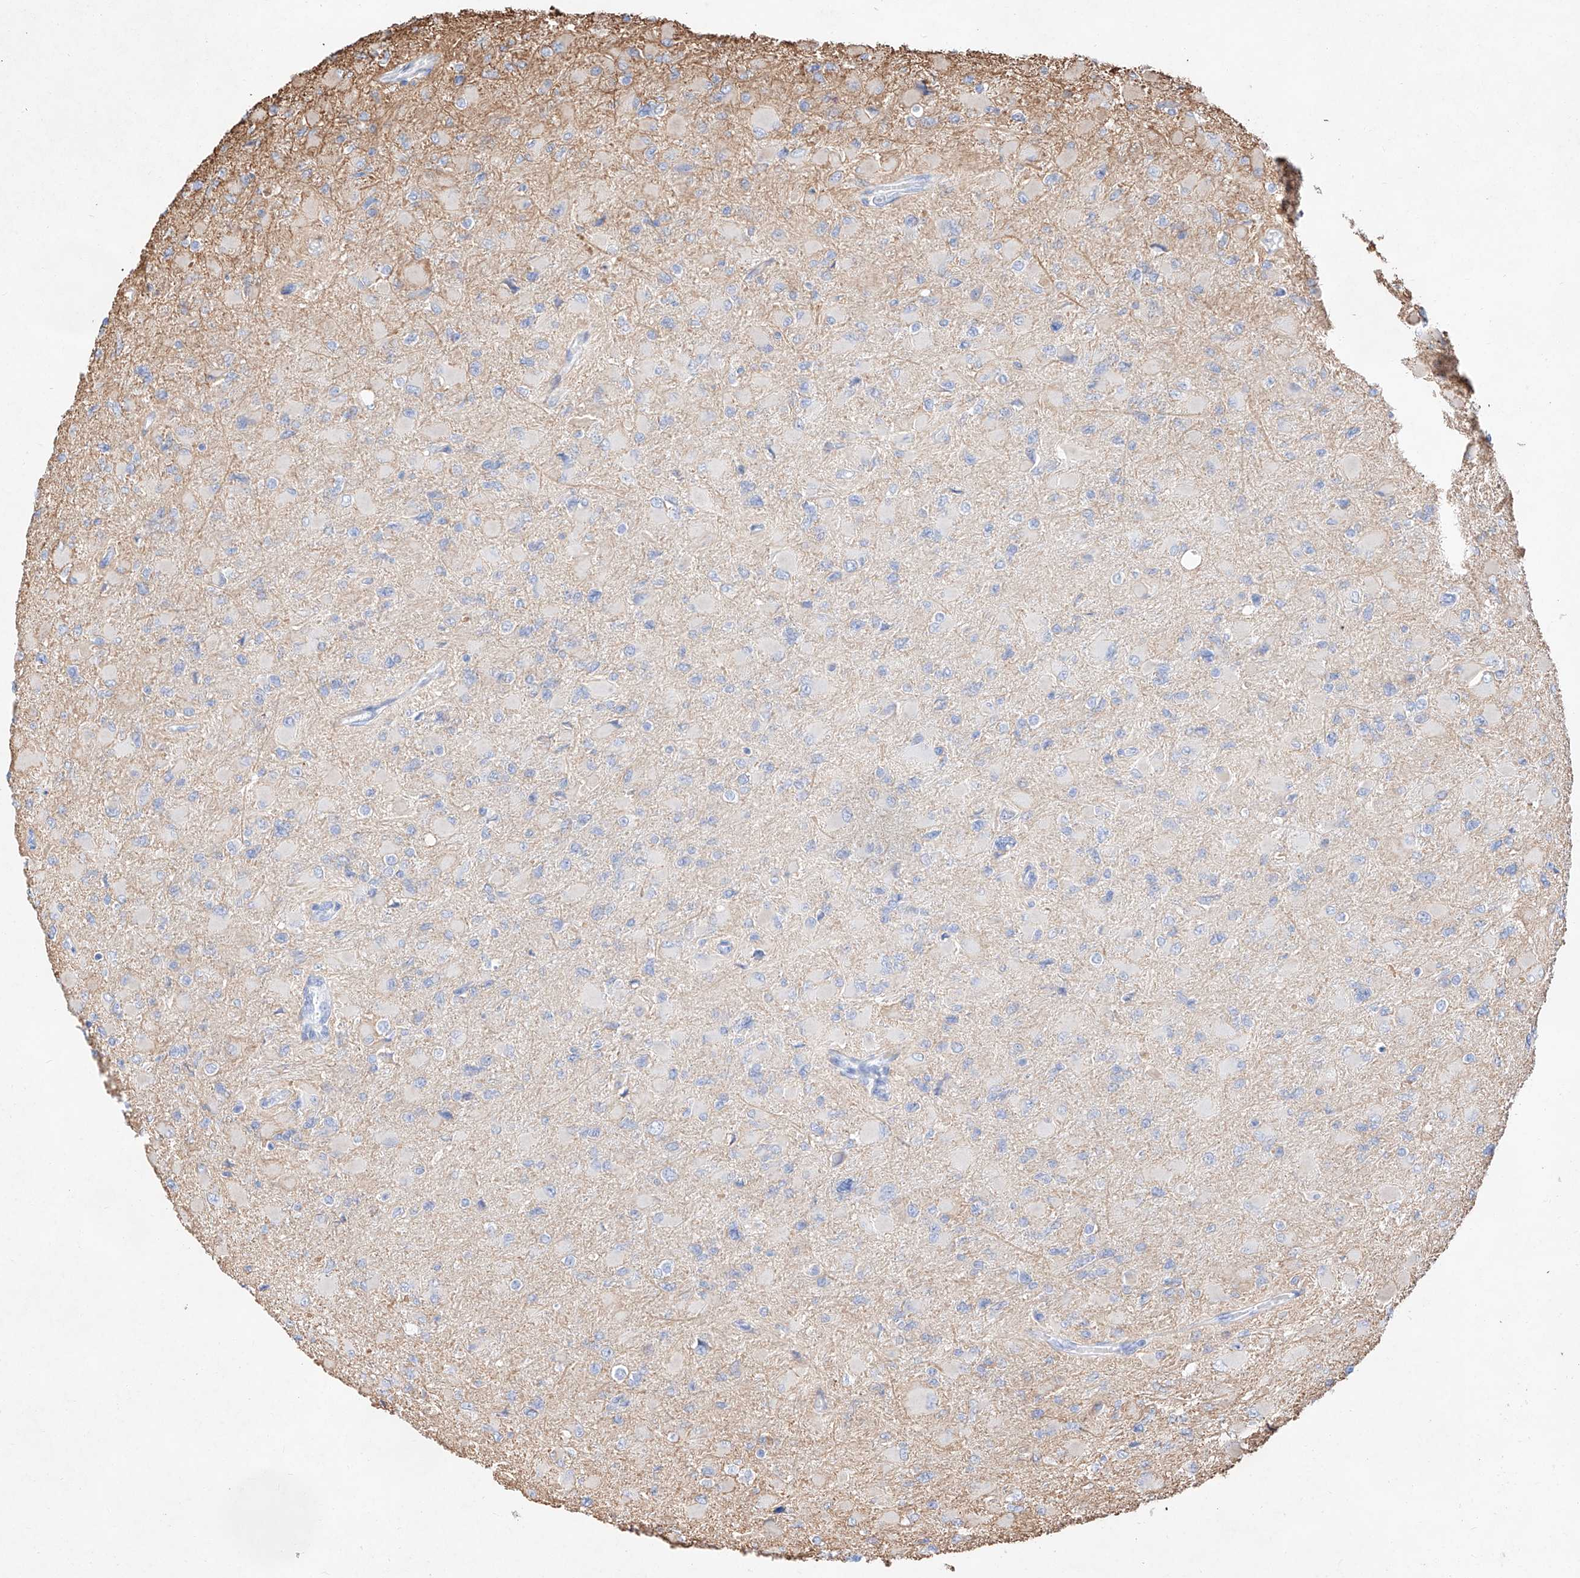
{"staining": {"intensity": "negative", "quantity": "none", "location": "none"}, "tissue": "glioma", "cell_type": "Tumor cells", "image_type": "cancer", "snomed": [{"axis": "morphology", "description": "Glioma, malignant, High grade"}, {"axis": "topography", "description": "Cerebral cortex"}], "caption": "This is a histopathology image of immunohistochemistry (IHC) staining of glioma, which shows no positivity in tumor cells.", "gene": "ATP9B", "patient": {"sex": "female", "age": 36}}